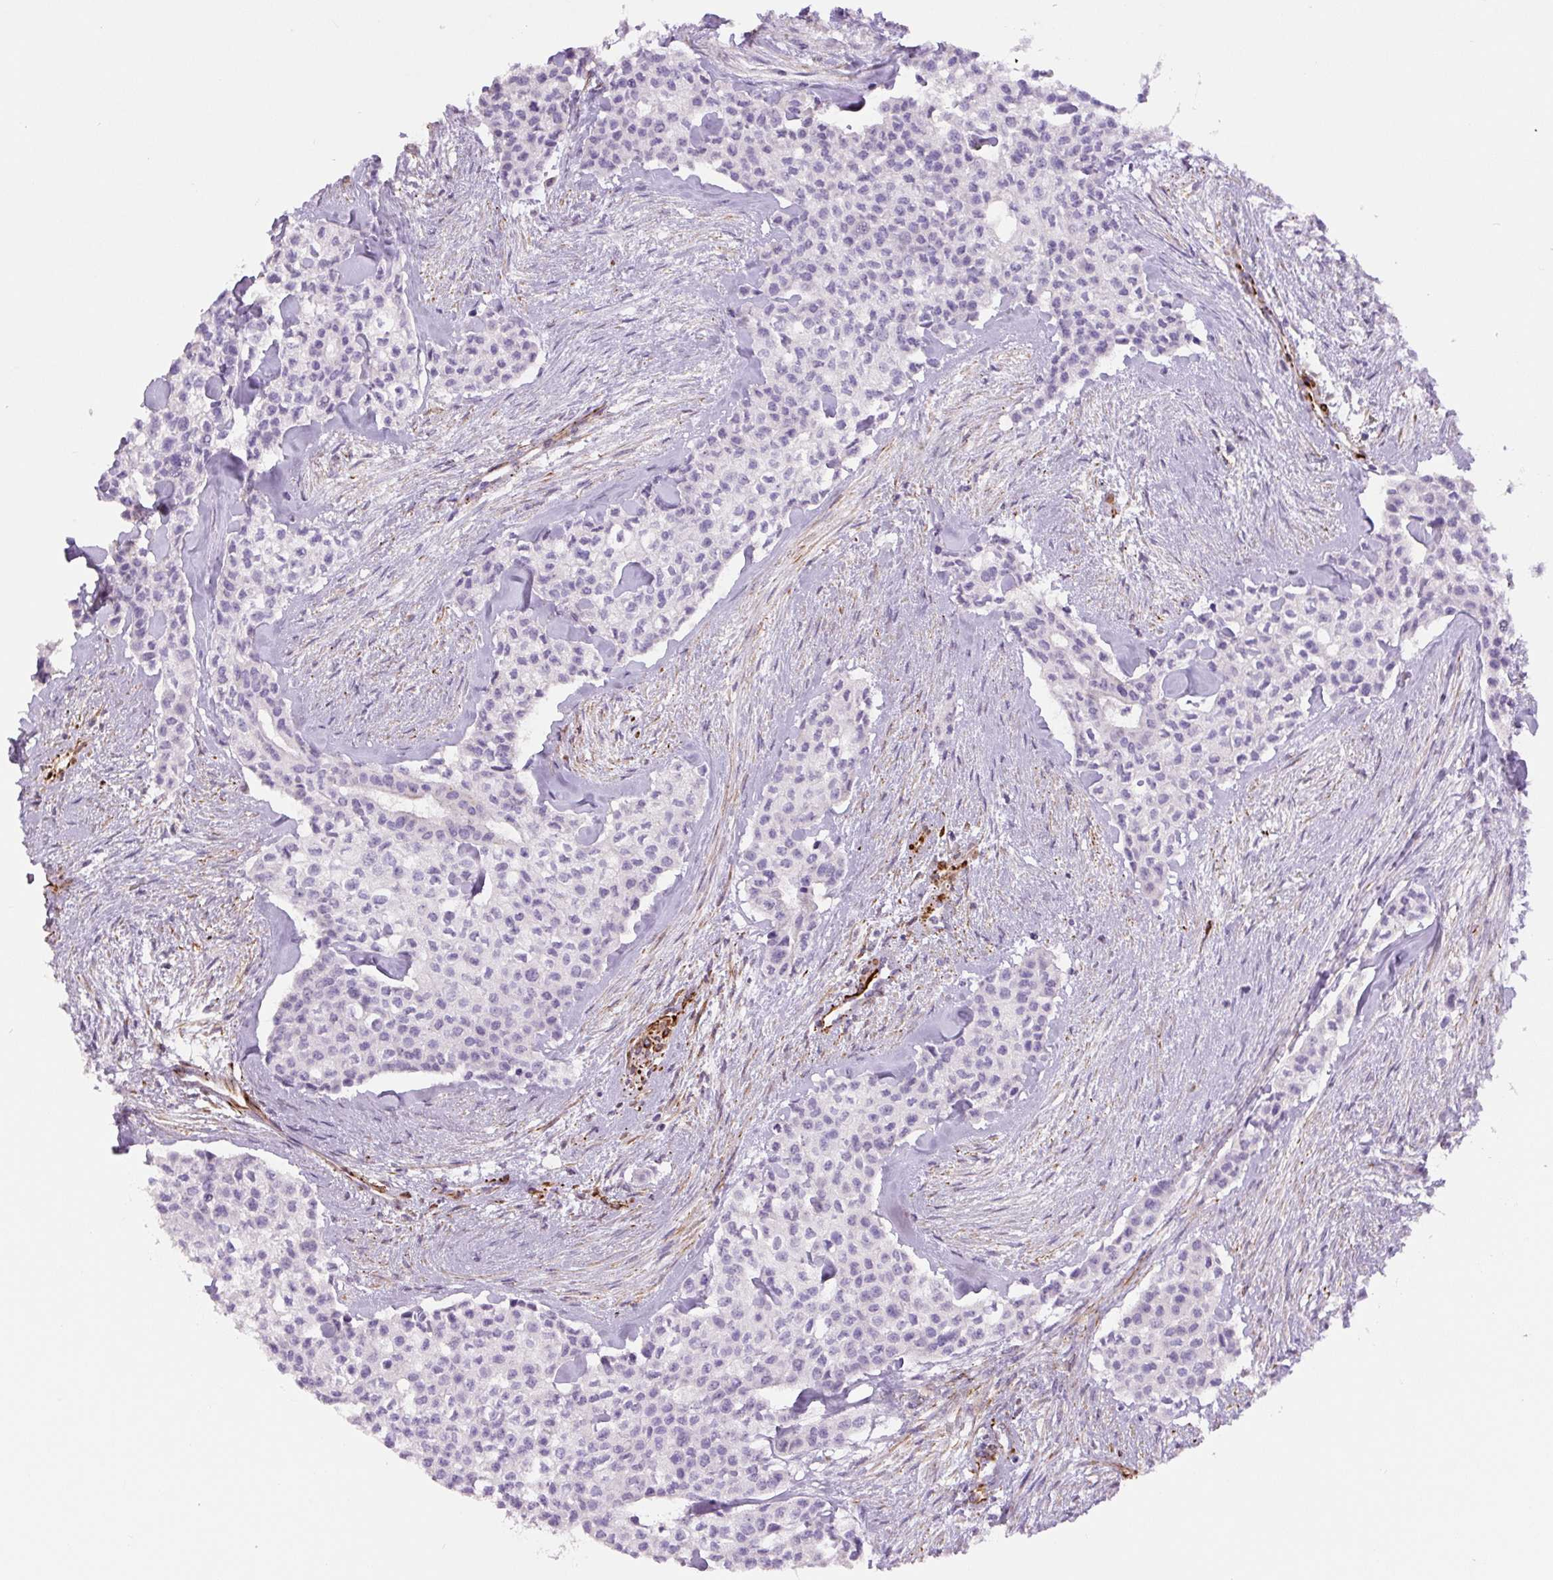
{"staining": {"intensity": "negative", "quantity": "none", "location": "none"}, "tissue": "head and neck cancer", "cell_type": "Tumor cells", "image_type": "cancer", "snomed": [{"axis": "morphology", "description": "Adenocarcinoma, NOS"}, {"axis": "topography", "description": "Head-Neck"}], "caption": "This is an immunohistochemistry (IHC) photomicrograph of human adenocarcinoma (head and neck). There is no expression in tumor cells.", "gene": "NES", "patient": {"sex": "male", "age": 81}}